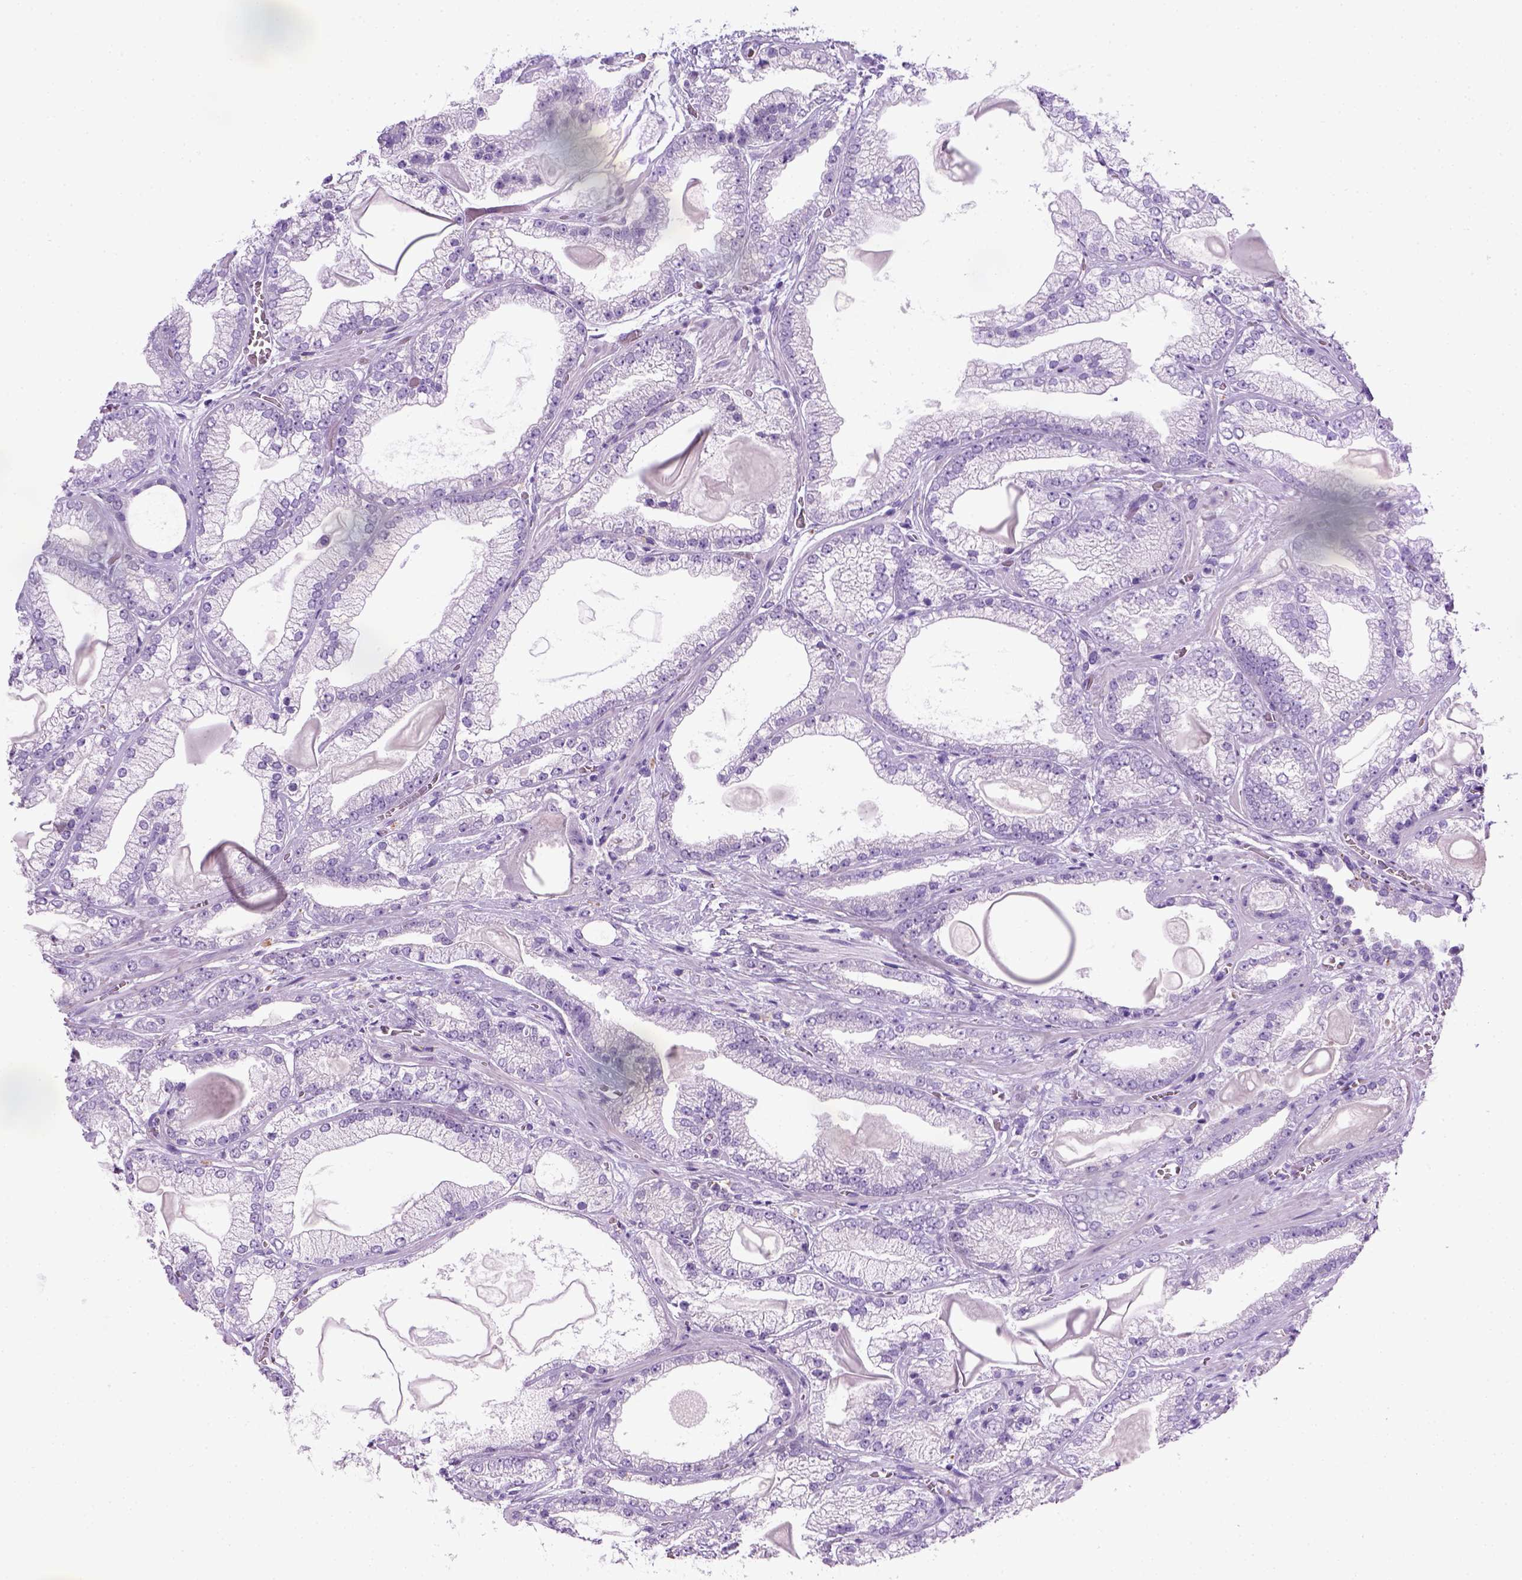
{"staining": {"intensity": "negative", "quantity": "none", "location": "none"}, "tissue": "prostate cancer", "cell_type": "Tumor cells", "image_type": "cancer", "snomed": [{"axis": "morphology", "description": "Adenocarcinoma, Low grade"}, {"axis": "topography", "description": "Prostate"}], "caption": "The histopathology image demonstrates no significant positivity in tumor cells of prostate cancer (adenocarcinoma (low-grade)).", "gene": "KRT71", "patient": {"sex": "male", "age": 57}}